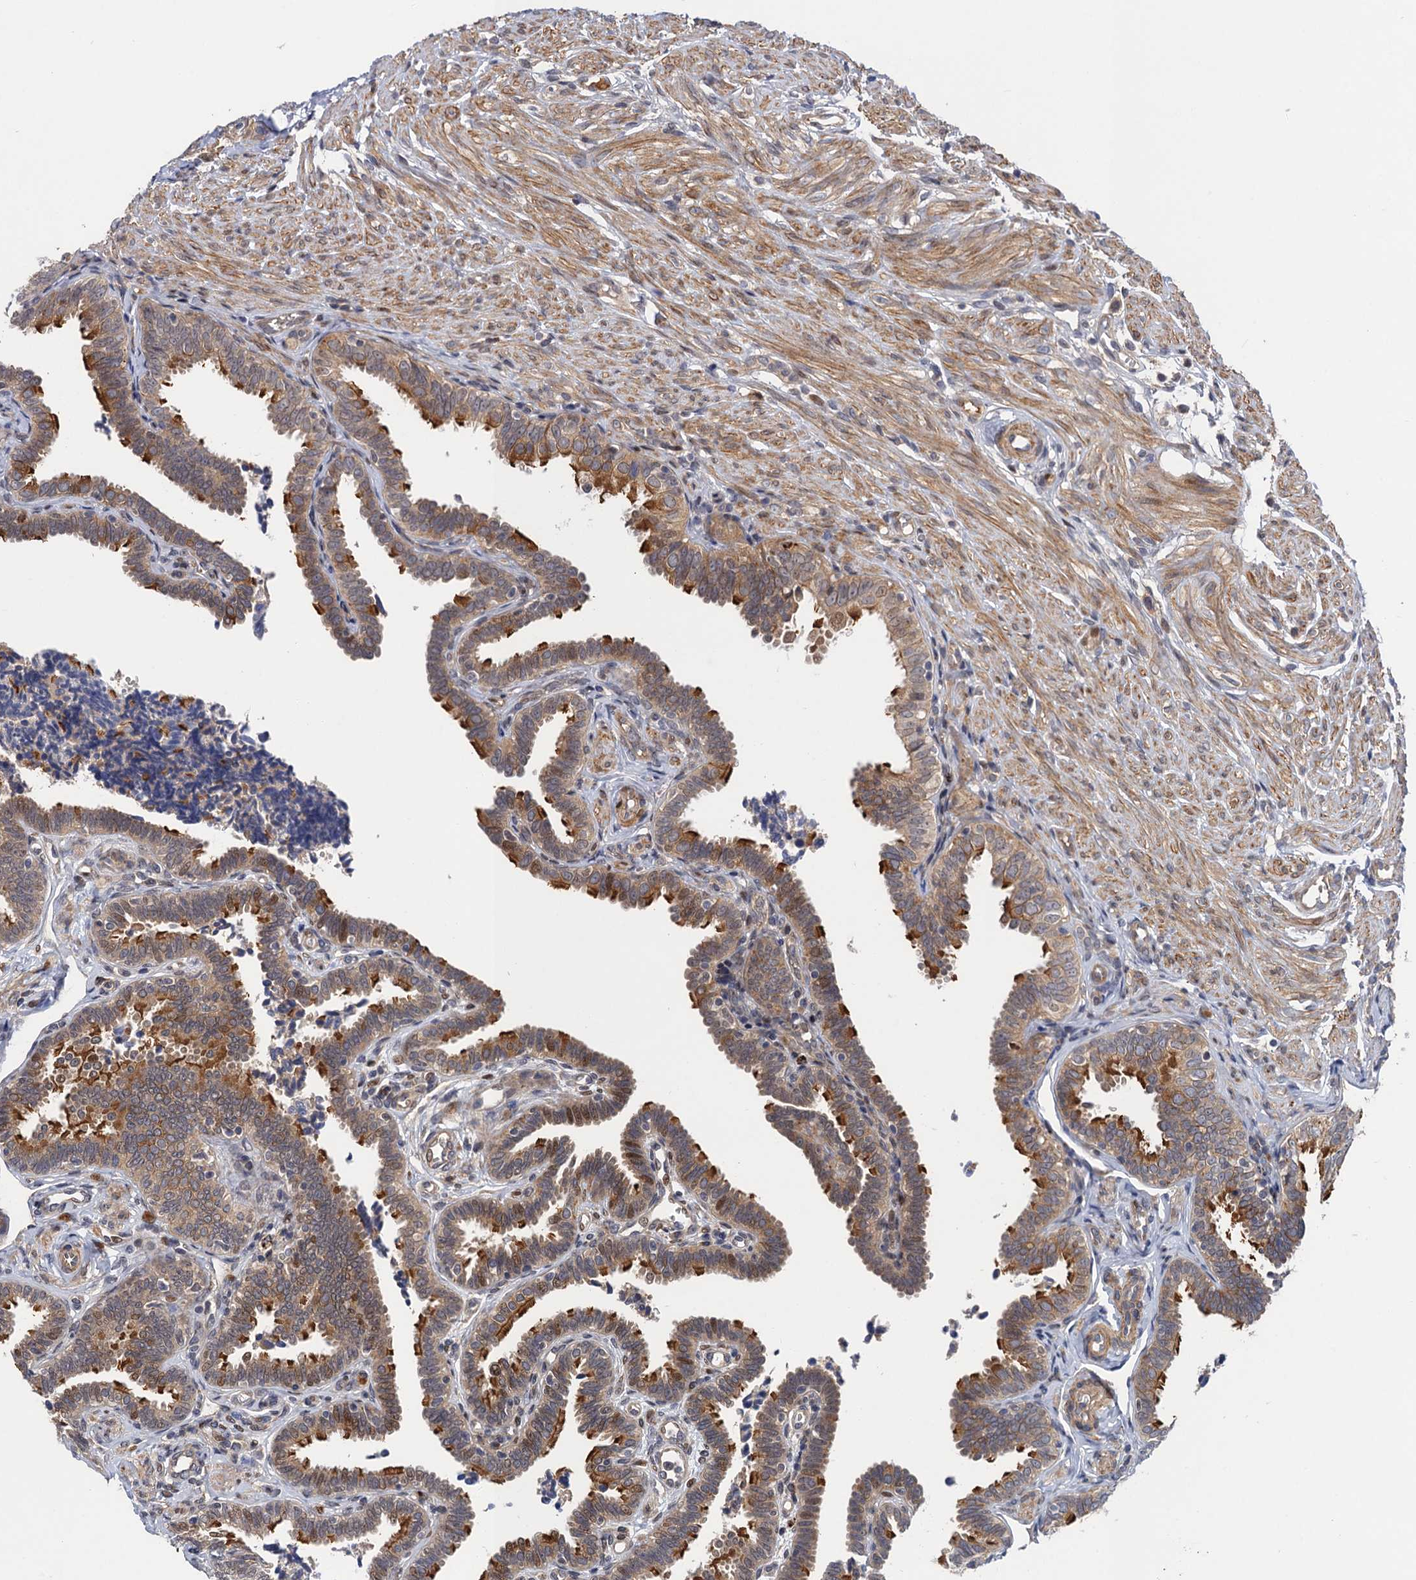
{"staining": {"intensity": "strong", "quantity": "25%-75%", "location": "cytoplasmic/membranous"}, "tissue": "fallopian tube", "cell_type": "Glandular cells", "image_type": "normal", "snomed": [{"axis": "morphology", "description": "Normal tissue, NOS"}, {"axis": "topography", "description": "Fallopian tube"}], "caption": "Protein expression analysis of unremarkable fallopian tube reveals strong cytoplasmic/membranous staining in about 25%-75% of glandular cells.", "gene": "NEK8", "patient": {"sex": "female", "age": 39}}